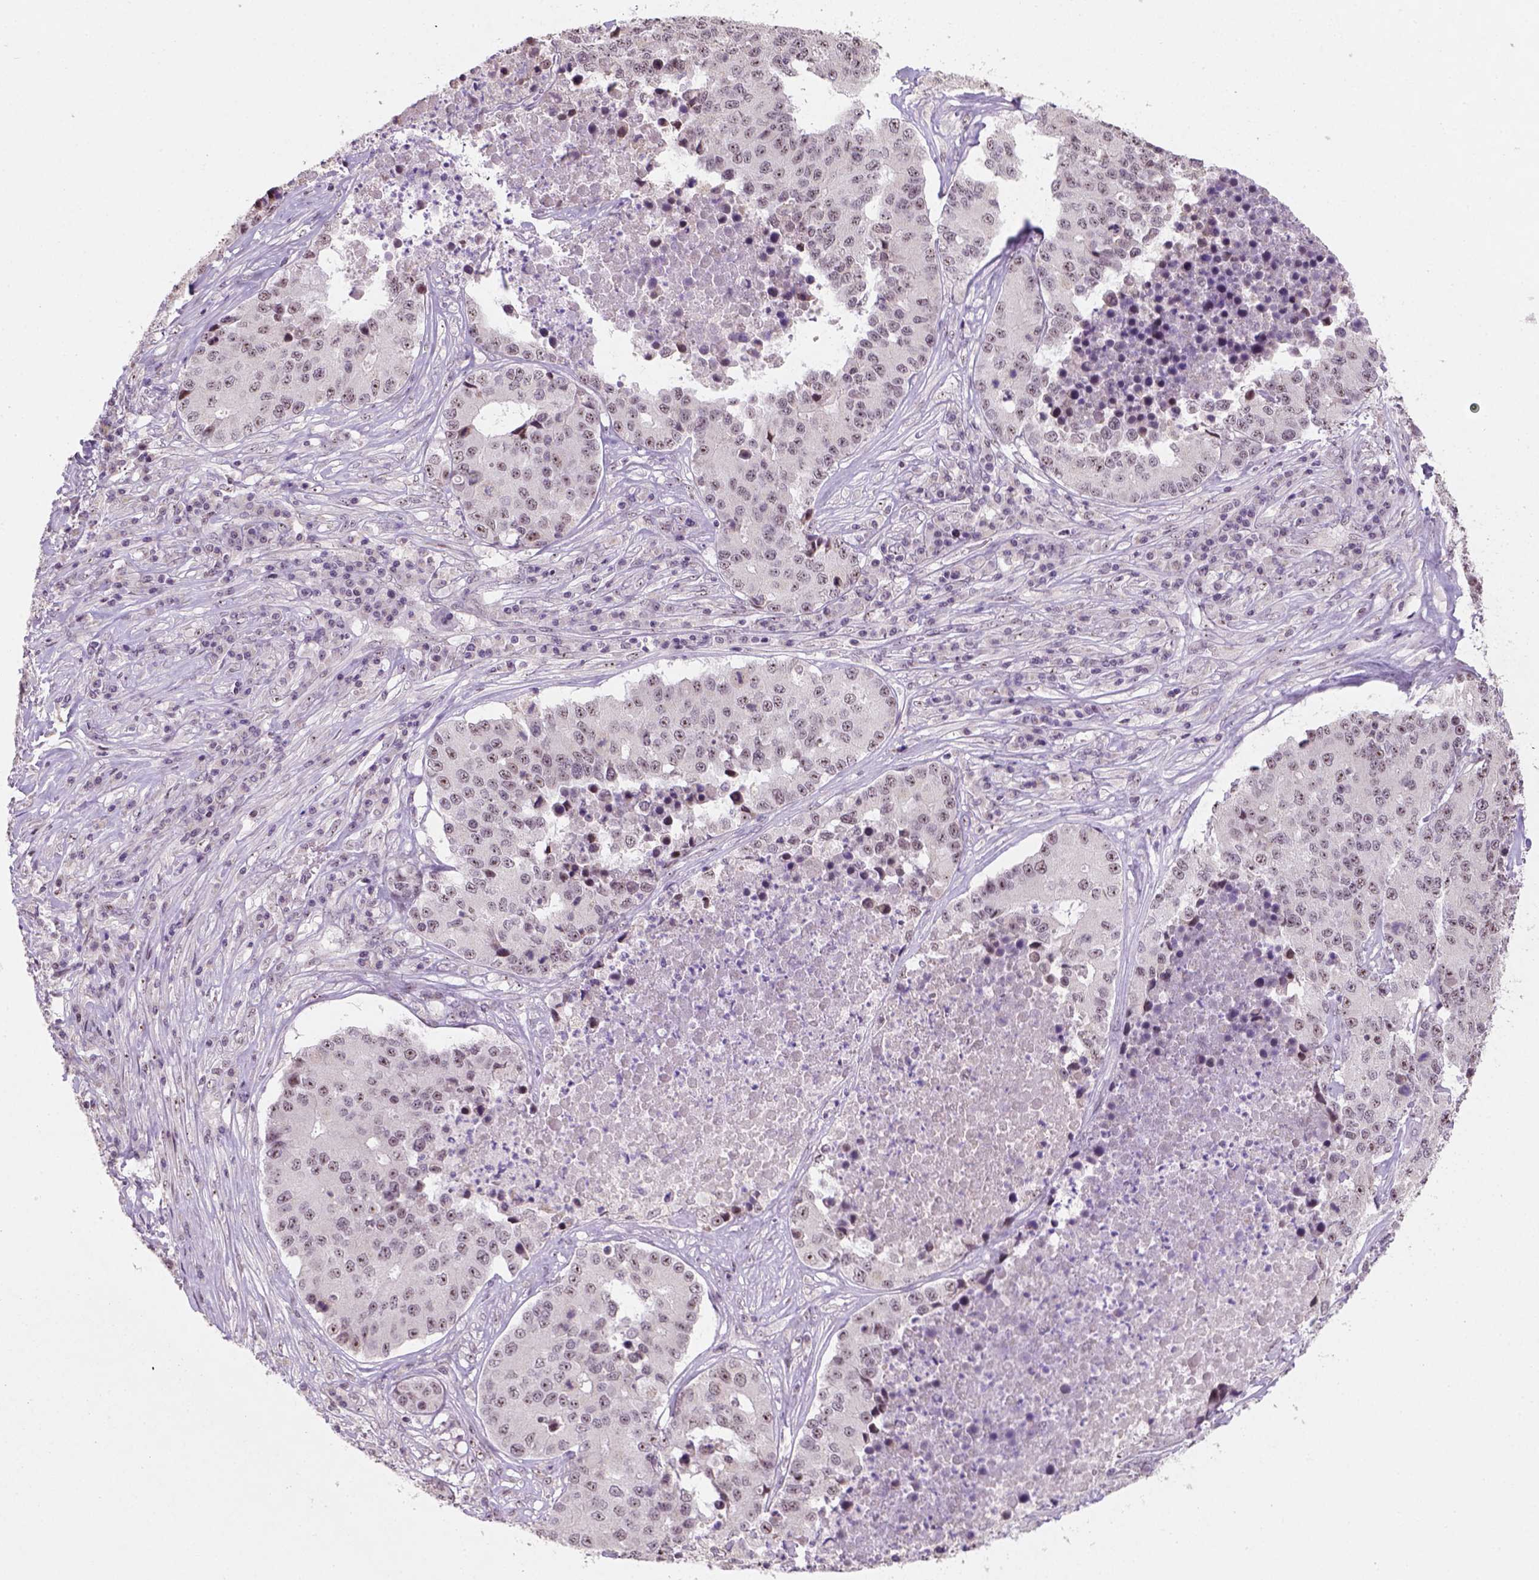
{"staining": {"intensity": "moderate", "quantity": "25%-75%", "location": "nuclear"}, "tissue": "stomach cancer", "cell_type": "Tumor cells", "image_type": "cancer", "snomed": [{"axis": "morphology", "description": "Adenocarcinoma, NOS"}, {"axis": "topography", "description": "Stomach"}], "caption": "Immunohistochemical staining of stomach adenocarcinoma exhibits moderate nuclear protein positivity in approximately 25%-75% of tumor cells.", "gene": "DDX50", "patient": {"sex": "male", "age": 71}}